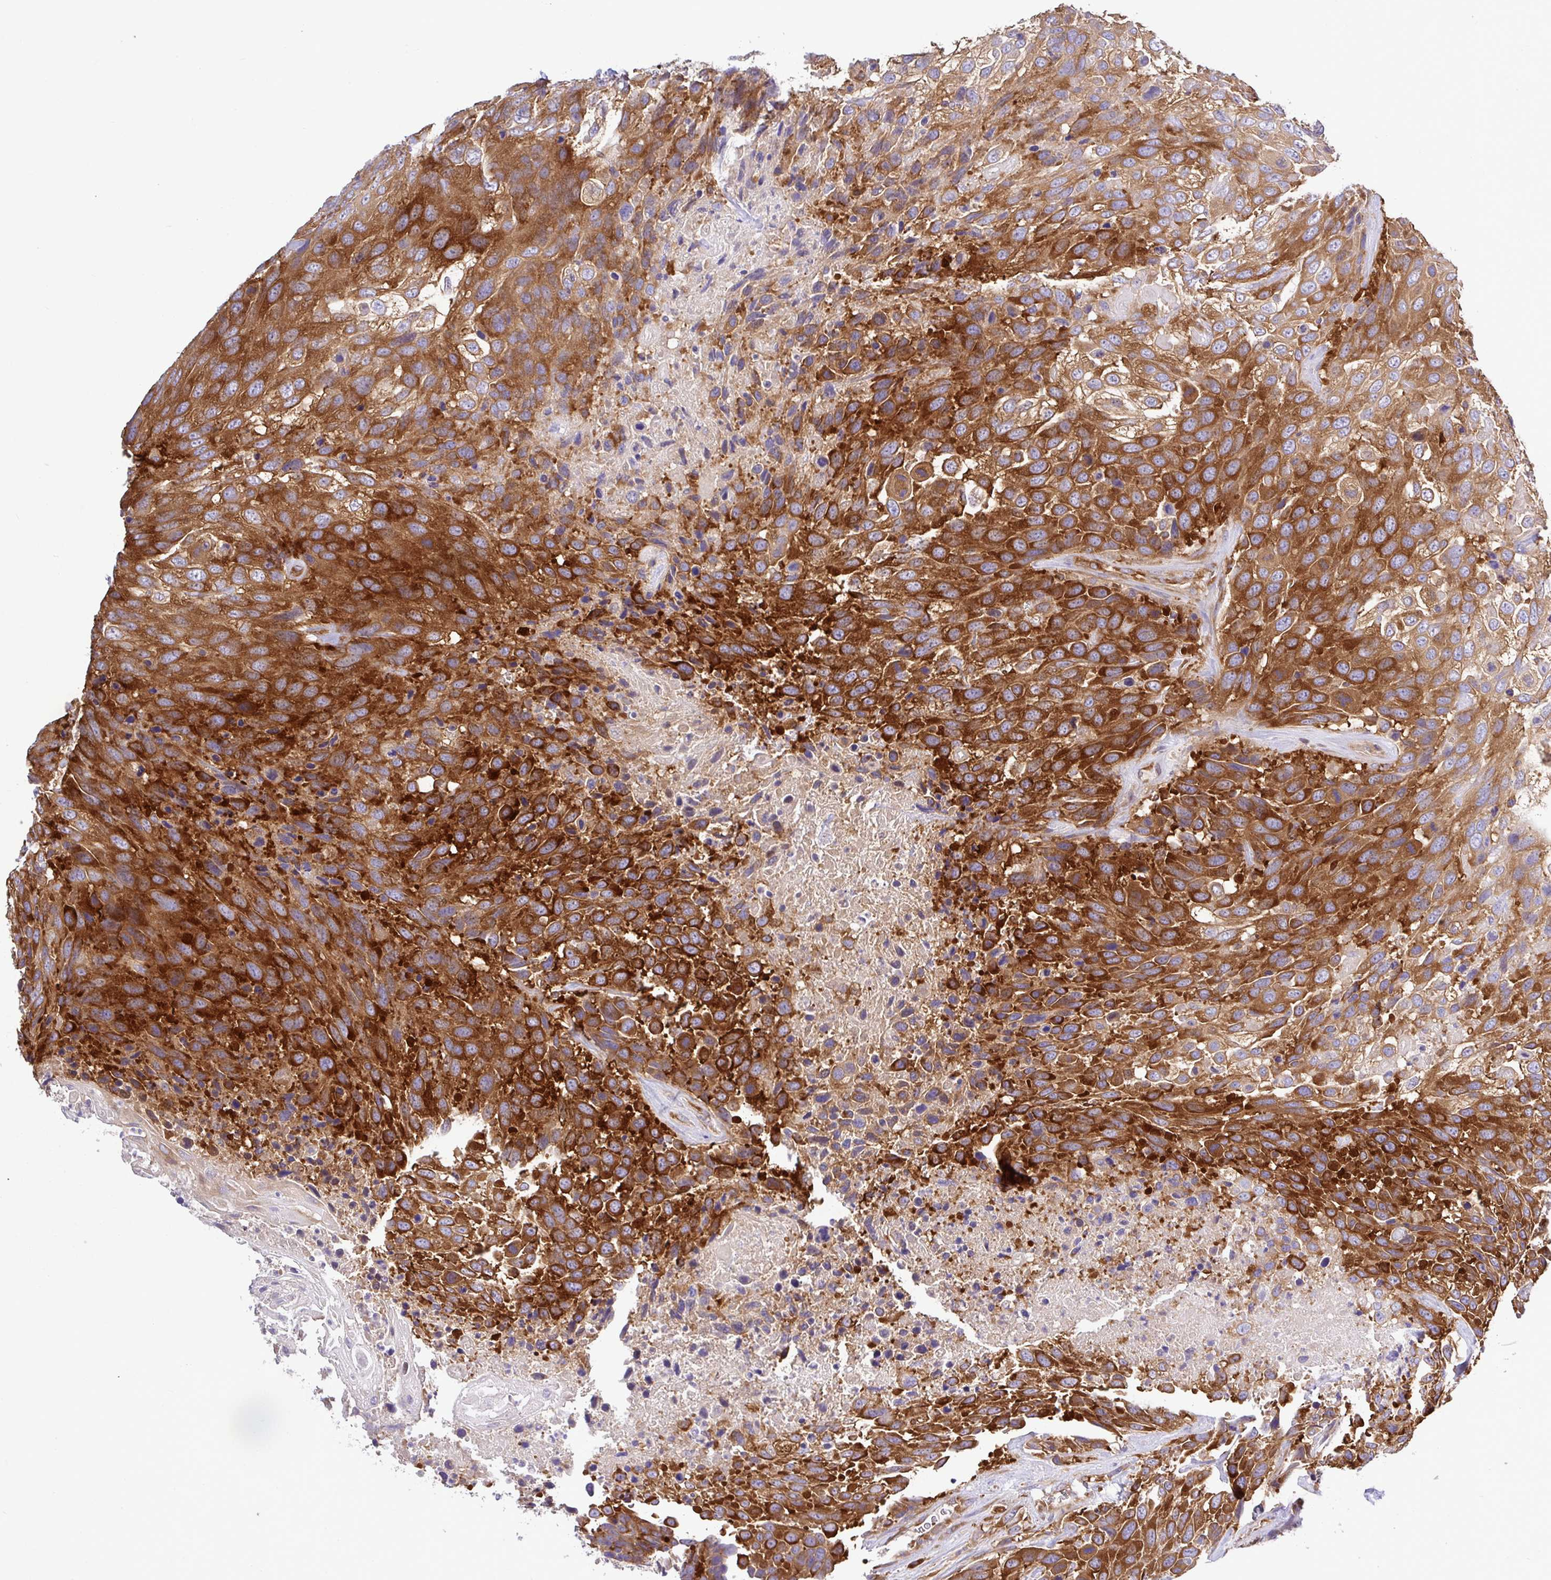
{"staining": {"intensity": "strong", "quantity": ">75%", "location": "cytoplasmic/membranous"}, "tissue": "urothelial cancer", "cell_type": "Tumor cells", "image_type": "cancer", "snomed": [{"axis": "morphology", "description": "Urothelial carcinoma, High grade"}, {"axis": "topography", "description": "Urinary bladder"}], "caption": "Urothelial cancer stained for a protein (brown) demonstrates strong cytoplasmic/membranous positive staining in about >75% of tumor cells.", "gene": "LARS1", "patient": {"sex": "female", "age": 70}}